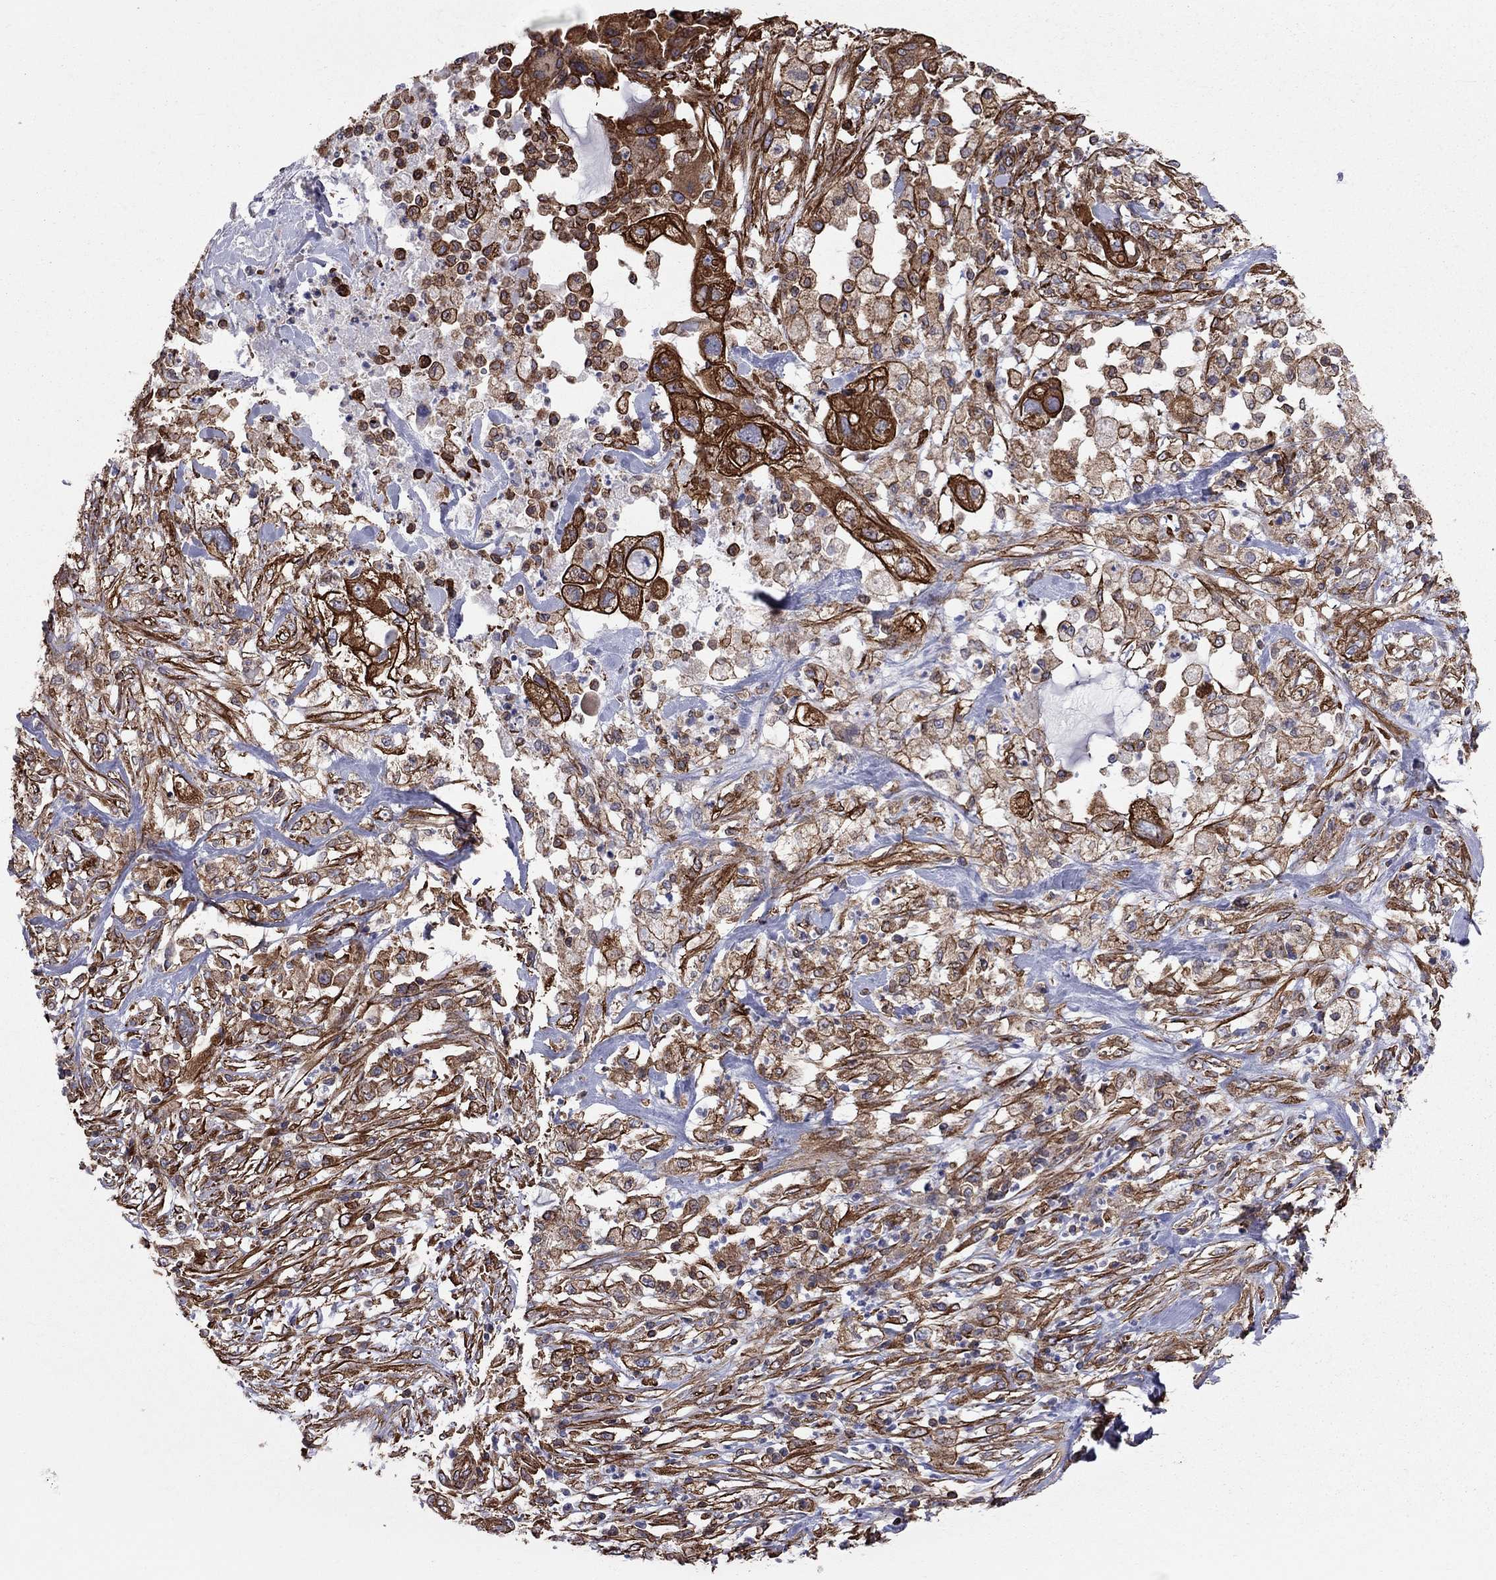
{"staining": {"intensity": "strong", "quantity": ">75%", "location": "cytoplasmic/membranous"}, "tissue": "pancreatic cancer", "cell_type": "Tumor cells", "image_type": "cancer", "snomed": [{"axis": "morphology", "description": "Adenocarcinoma, NOS"}, {"axis": "topography", "description": "Pancreas"}], "caption": "A high amount of strong cytoplasmic/membranous expression is seen in about >75% of tumor cells in pancreatic cancer tissue.", "gene": "BICDL2", "patient": {"sex": "female", "age": 72}}